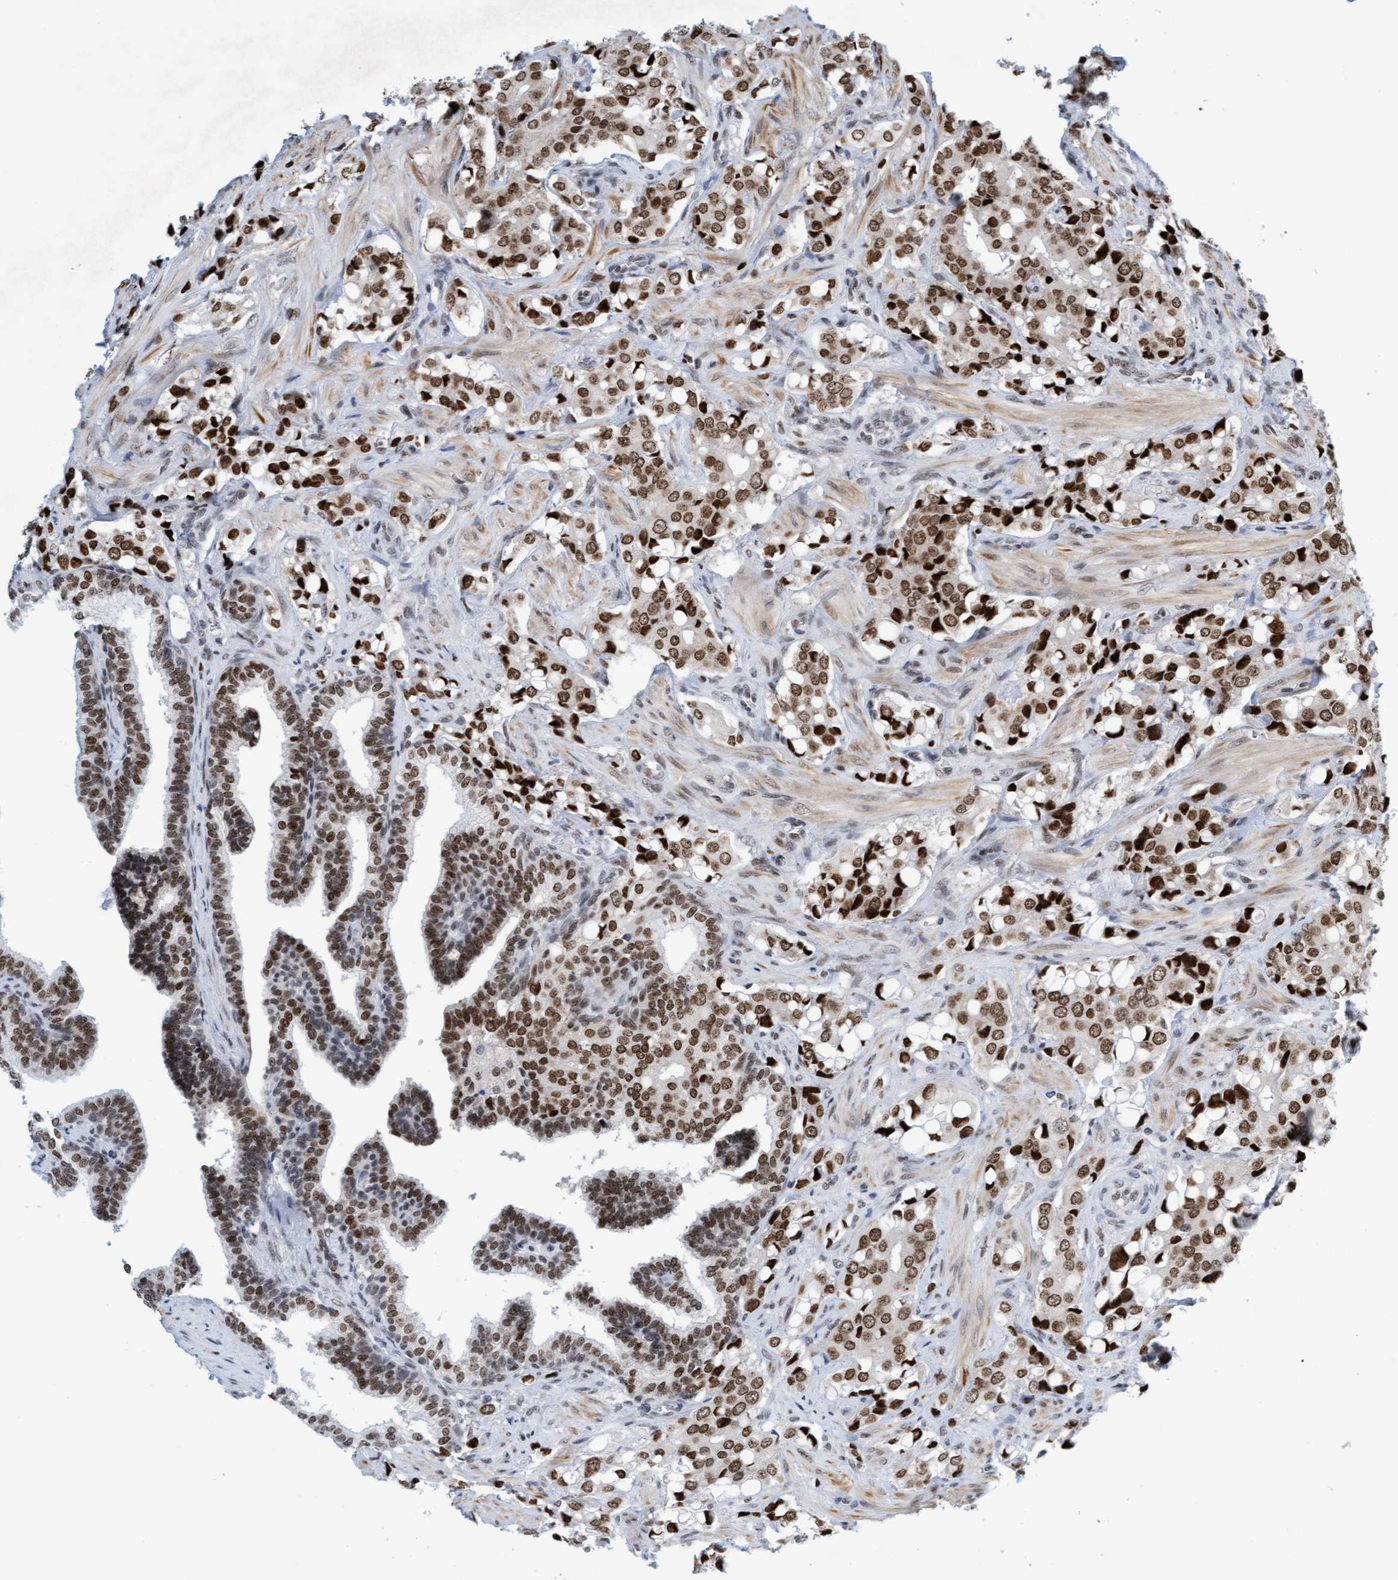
{"staining": {"intensity": "moderate", "quantity": ">75%", "location": "nuclear"}, "tissue": "prostate cancer", "cell_type": "Tumor cells", "image_type": "cancer", "snomed": [{"axis": "morphology", "description": "Adenocarcinoma, High grade"}, {"axis": "topography", "description": "Prostate"}], "caption": "Immunohistochemistry histopathology image of neoplastic tissue: human prostate cancer (adenocarcinoma (high-grade)) stained using immunohistochemistry shows medium levels of moderate protein expression localized specifically in the nuclear of tumor cells, appearing as a nuclear brown color.", "gene": "GLRX2", "patient": {"sex": "male", "age": 52}}